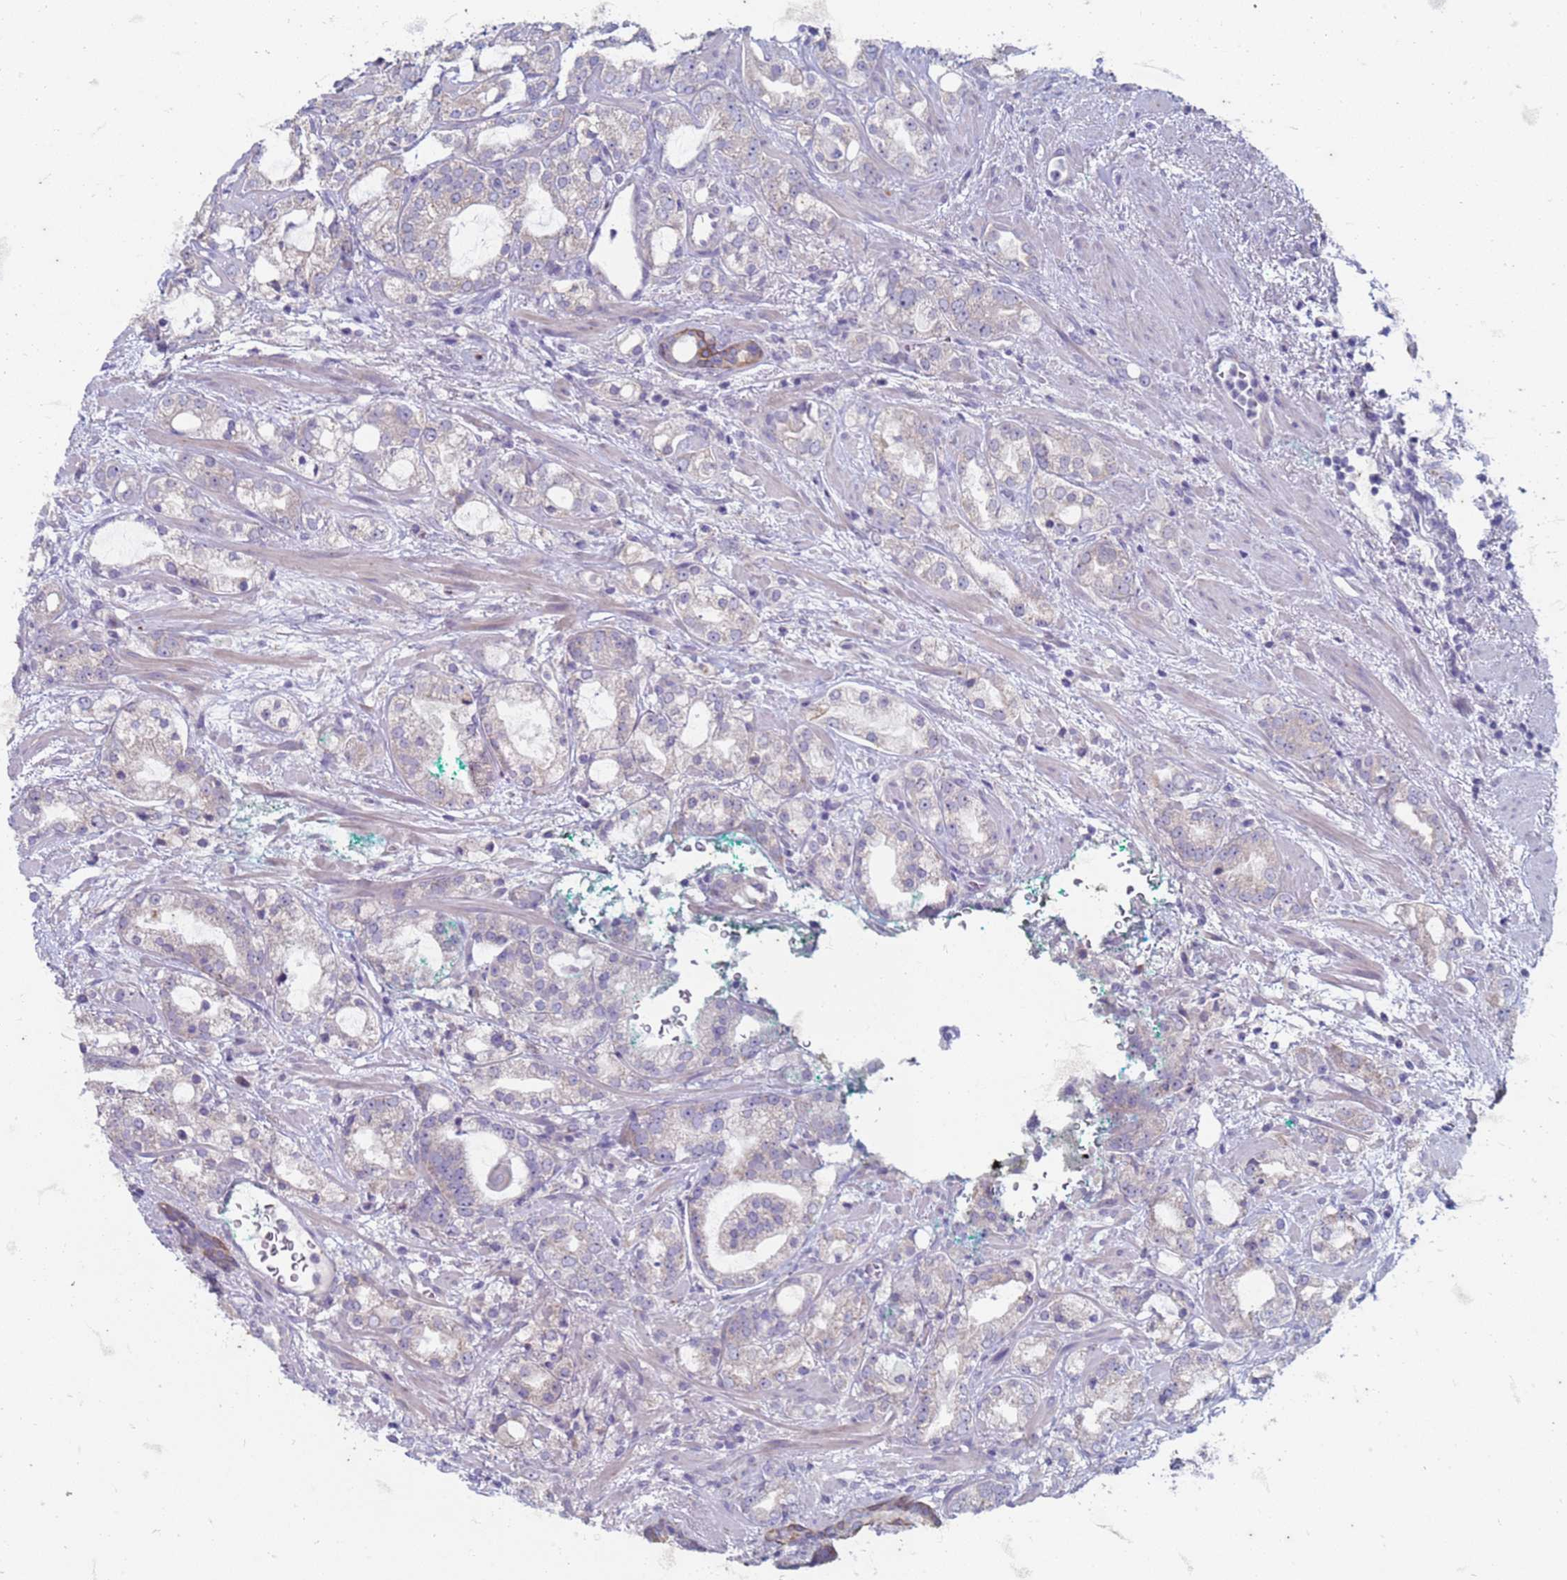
{"staining": {"intensity": "negative", "quantity": "none", "location": "none"}, "tissue": "prostate cancer", "cell_type": "Tumor cells", "image_type": "cancer", "snomed": [{"axis": "morphology", "description": "Adenocarcinoma, High grade"}, {"axis": "topography", "description": "Prostate"}], "caption": "Immunohistochemistry (IHC) micrograph of prostate cancer stained for a protein (brown), which displays no positivity in tumor cells.", "gene": "SUCO", "patient": {"sex": "male", "age": 64}}